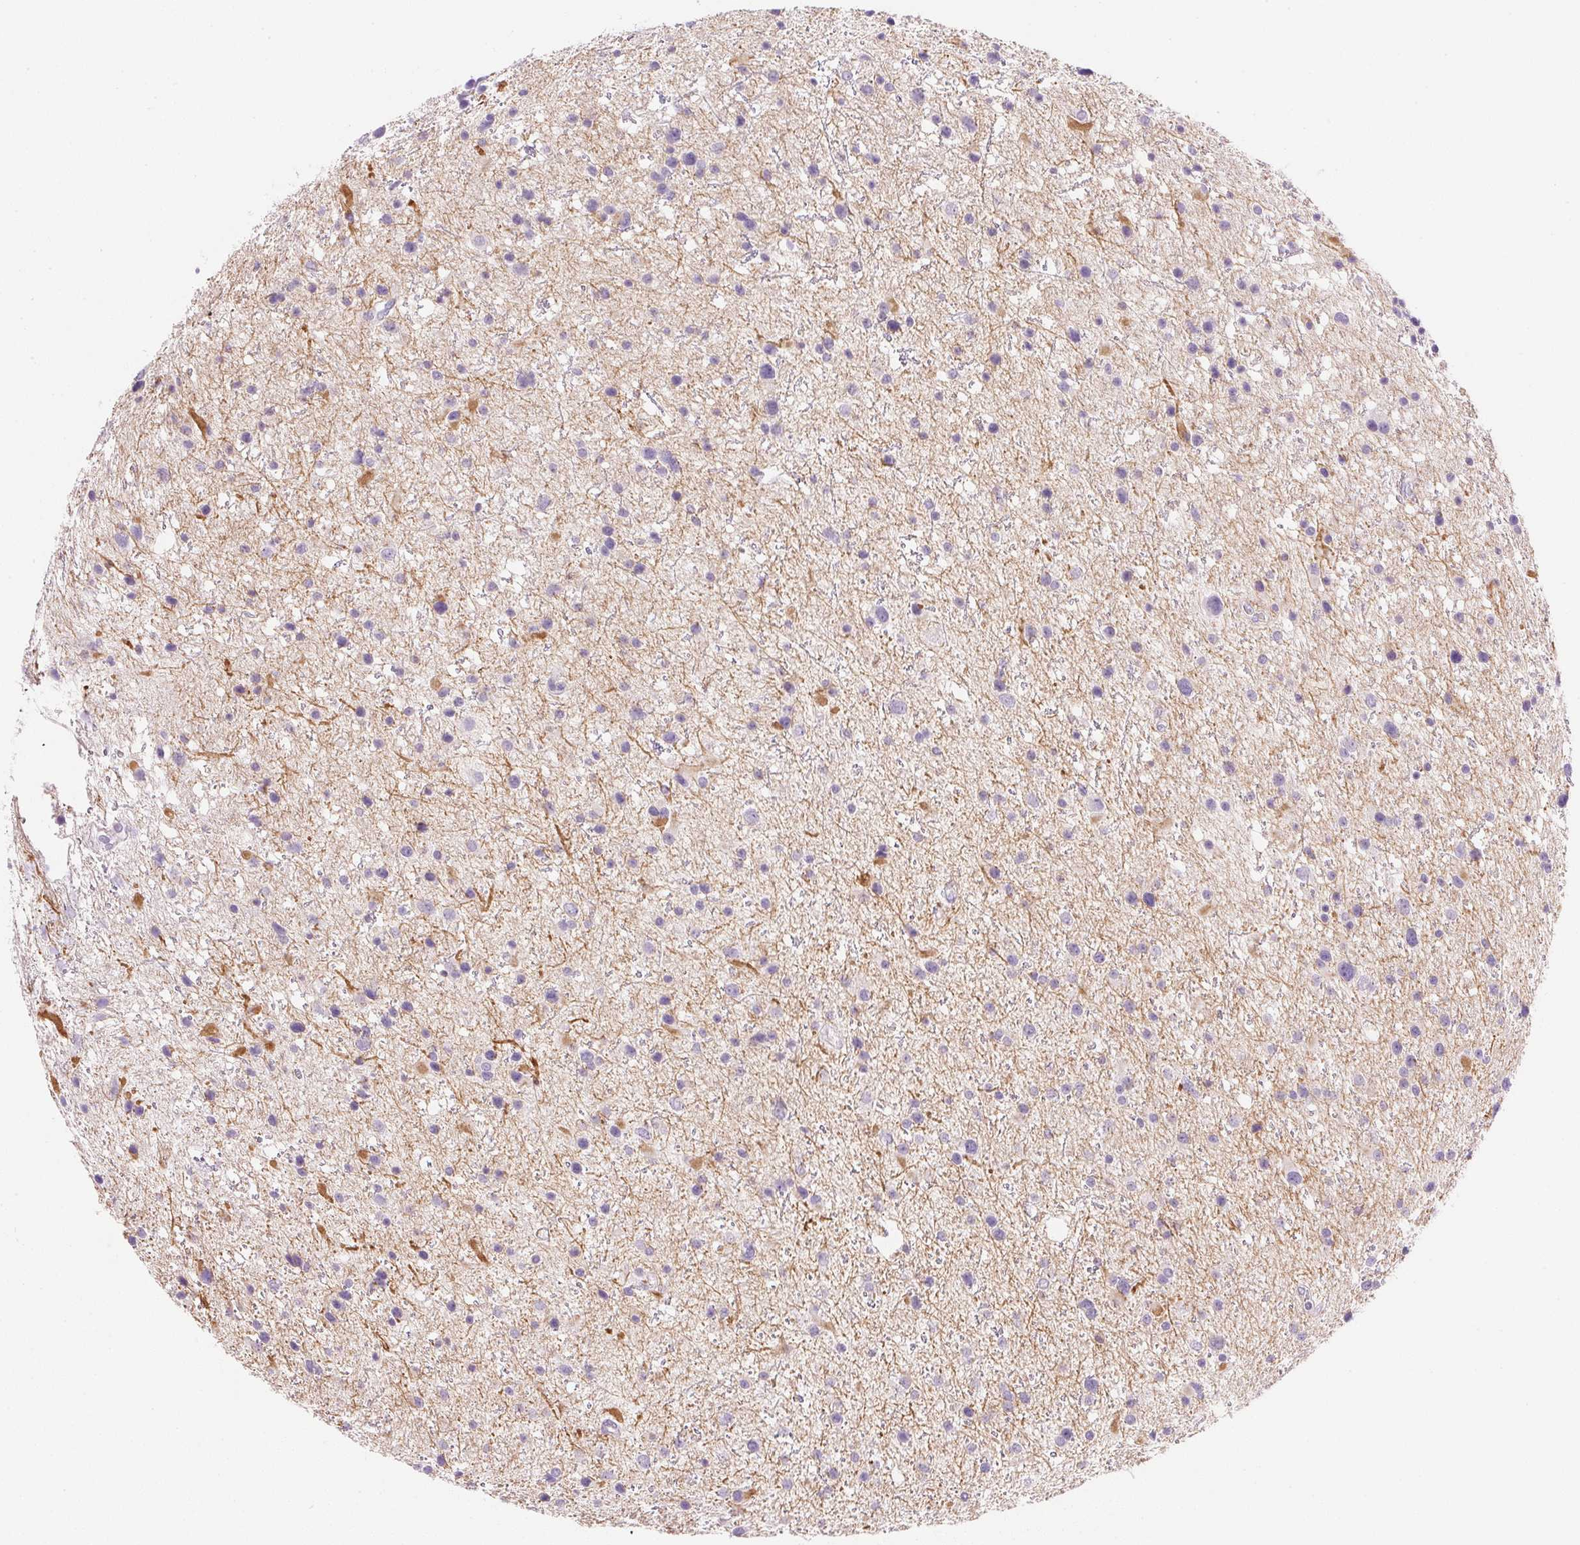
{"staining": {"intensity": "negative", "quantity": "none", "location": "none"}, "tissue": "glioma", "cell_type": "Tumor cells", "image_type": "cancer", "snomed": [{"axis": "morphology", "description": "Glioma, malignant, Low grade"}, {"axis": "topography", "description": "Brain"}], "caption": "The immunohistochemistry (IHC) image has no significant expression in tumor cells of glioma tissue.", "gene": "KCNE2", "patient": {"sex": "female", "age": 32}}